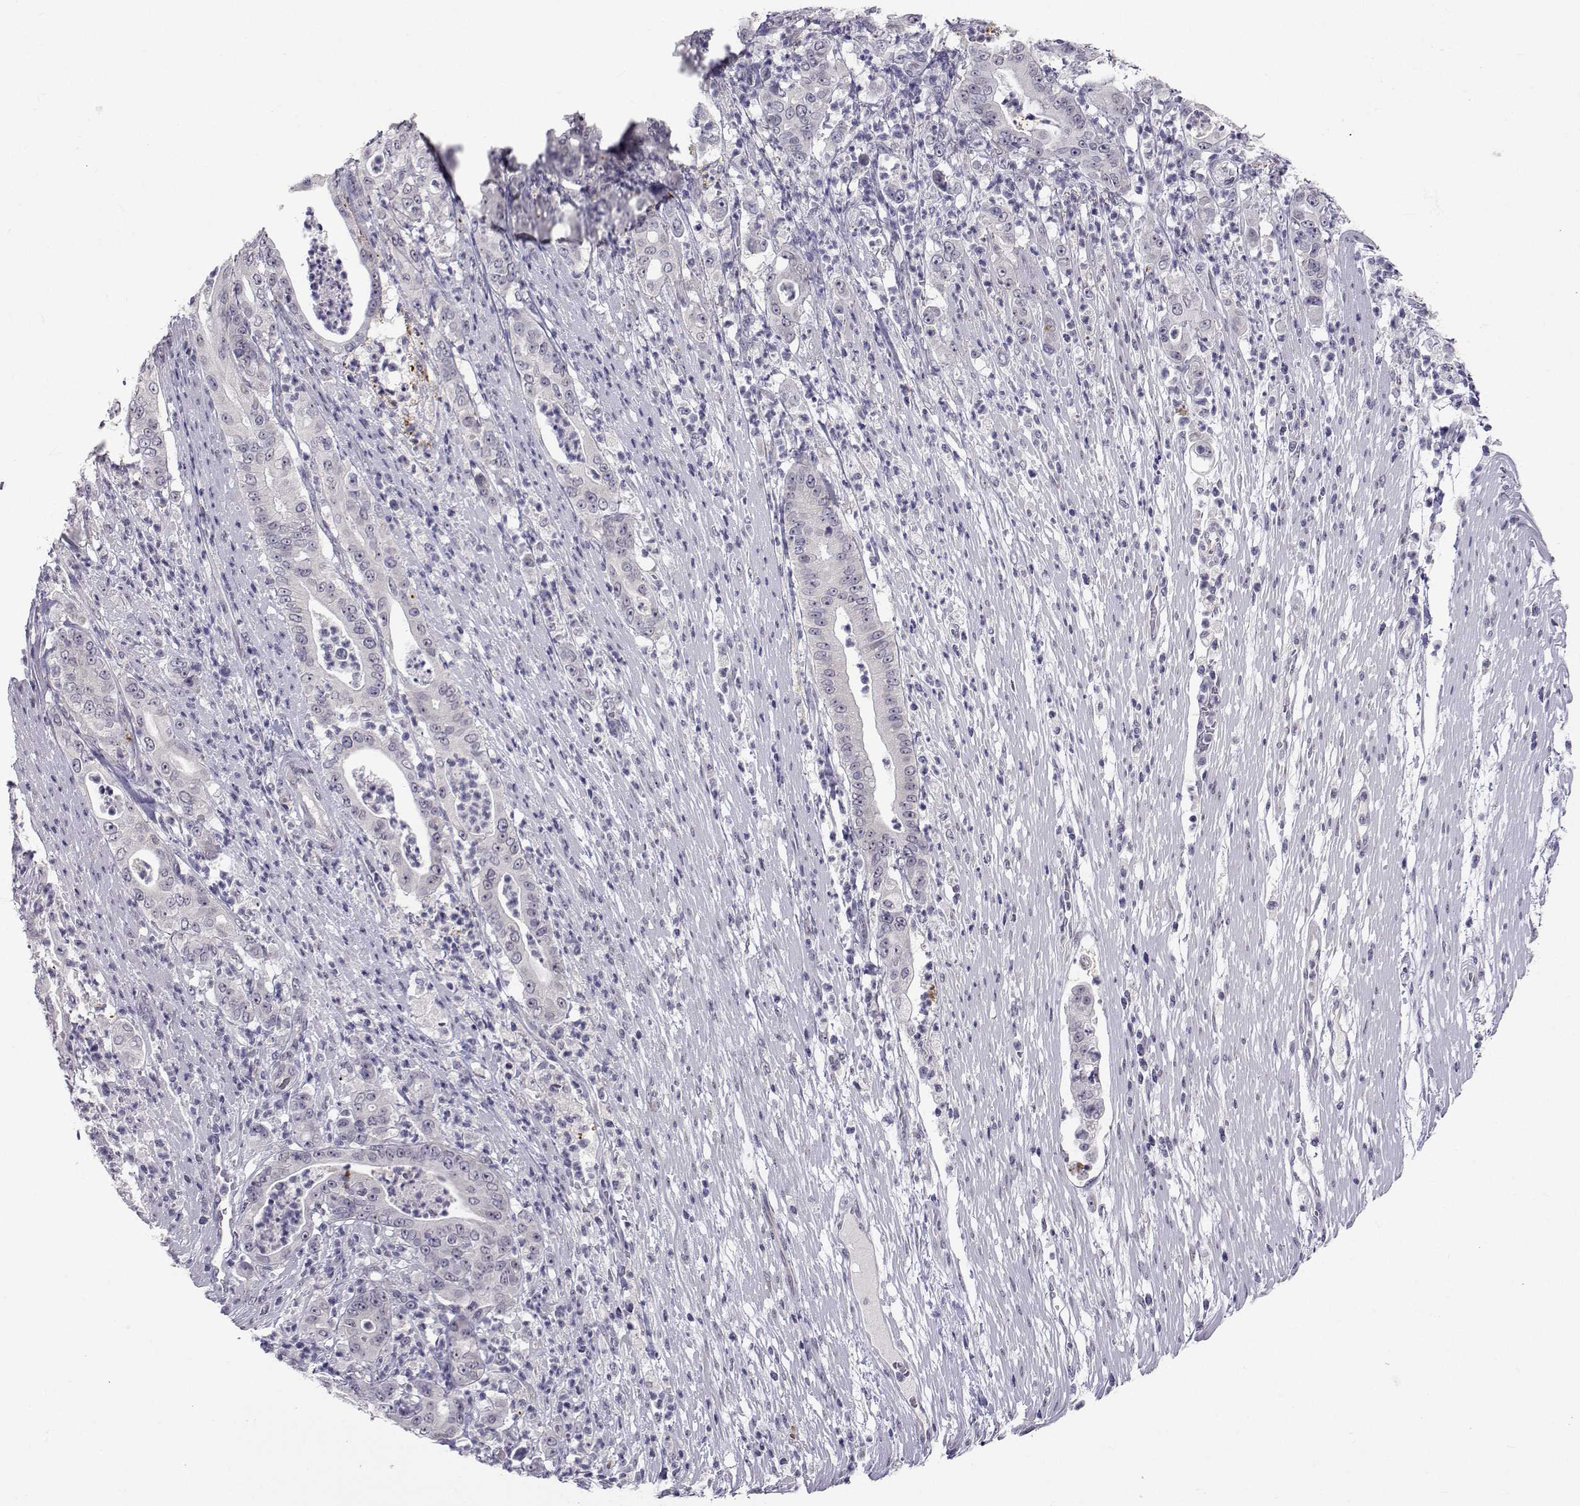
{"staining": {"intensity": "negative", "quantity": "none", "location": "none"}, "tissue": "pancreatic cancer", "cell_type": "Tumor cells", "image_type": "cancer", "snomed": [{"axis": "morphology", "description": "Adenocarcinoma, NOS"}, {"axis": "topography", "description": "Pancreas"}], "caption": "High magnification brightfield microscopy of pancreatic cancer (adenocarcinoma) stained with DAB (3,3'-diaminobenzidine) (brown) and counterstained with hematoxylin (blue): tumor cells show no significant staining.", "gene": "SLC6A3", "patient": {"sex": "male", "age": 71}}